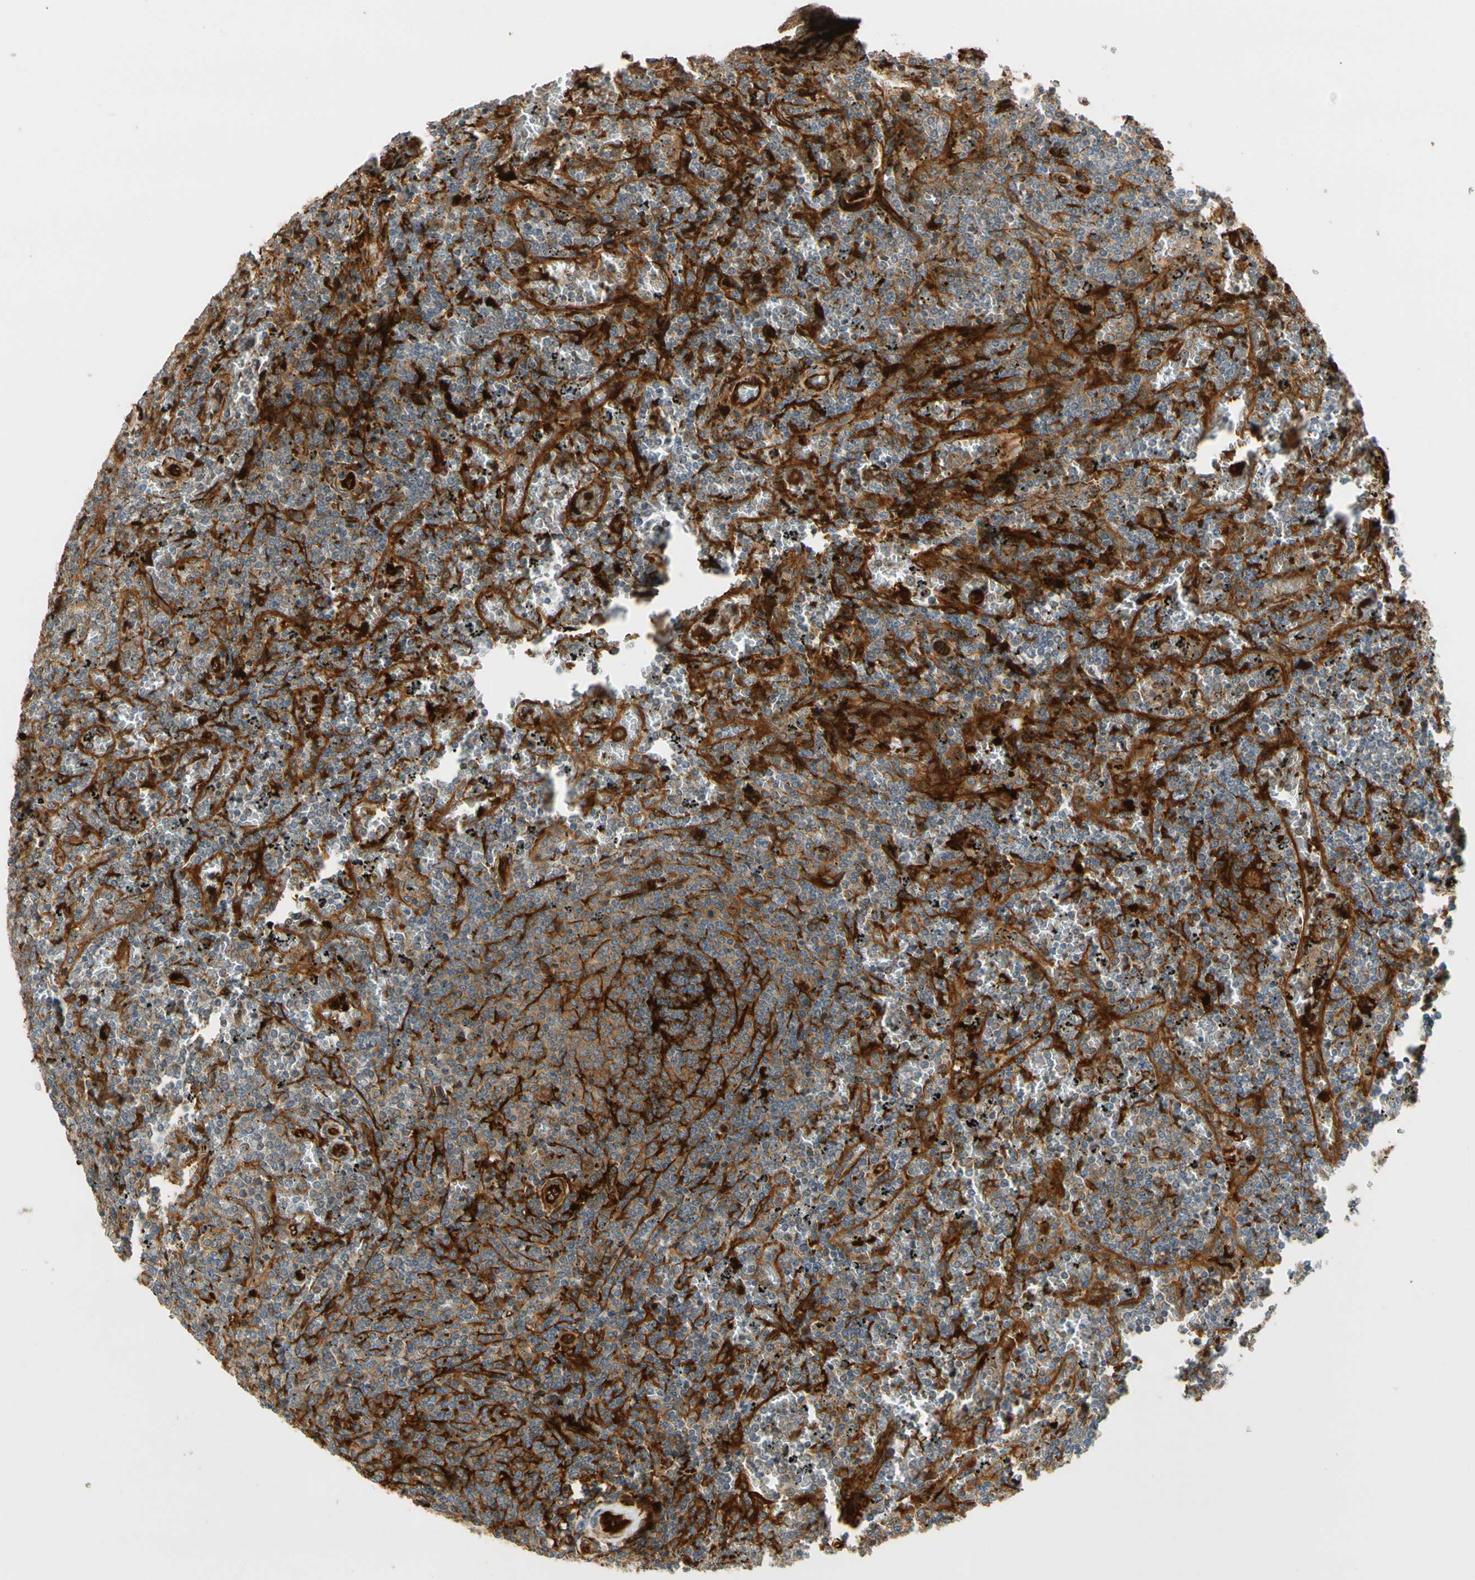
{"staining": {"intensity": "weak", "quantity": "25%-75%", "location": "cytoplasmic/membranous"}, "tissue": "lymphoma", "cell_type": "Tumor cells", "image_type": "cancer", "snomed": [{"axis": "morphology", "description": "Malignant lymphoma, non-Hodgkin's type, Low grade"}, {"axis": "topography", "description": "Spleen"}], "caption": "DAB (3,3'-diaminobenzidine) immunohistochemical staining of lymphoma demonstrates weak cytoplasmic/membranous protein staining in about 25%-75% of tumor cells.", "gene": "PARP14", "patient": {"sex": "female", "age": 77}}